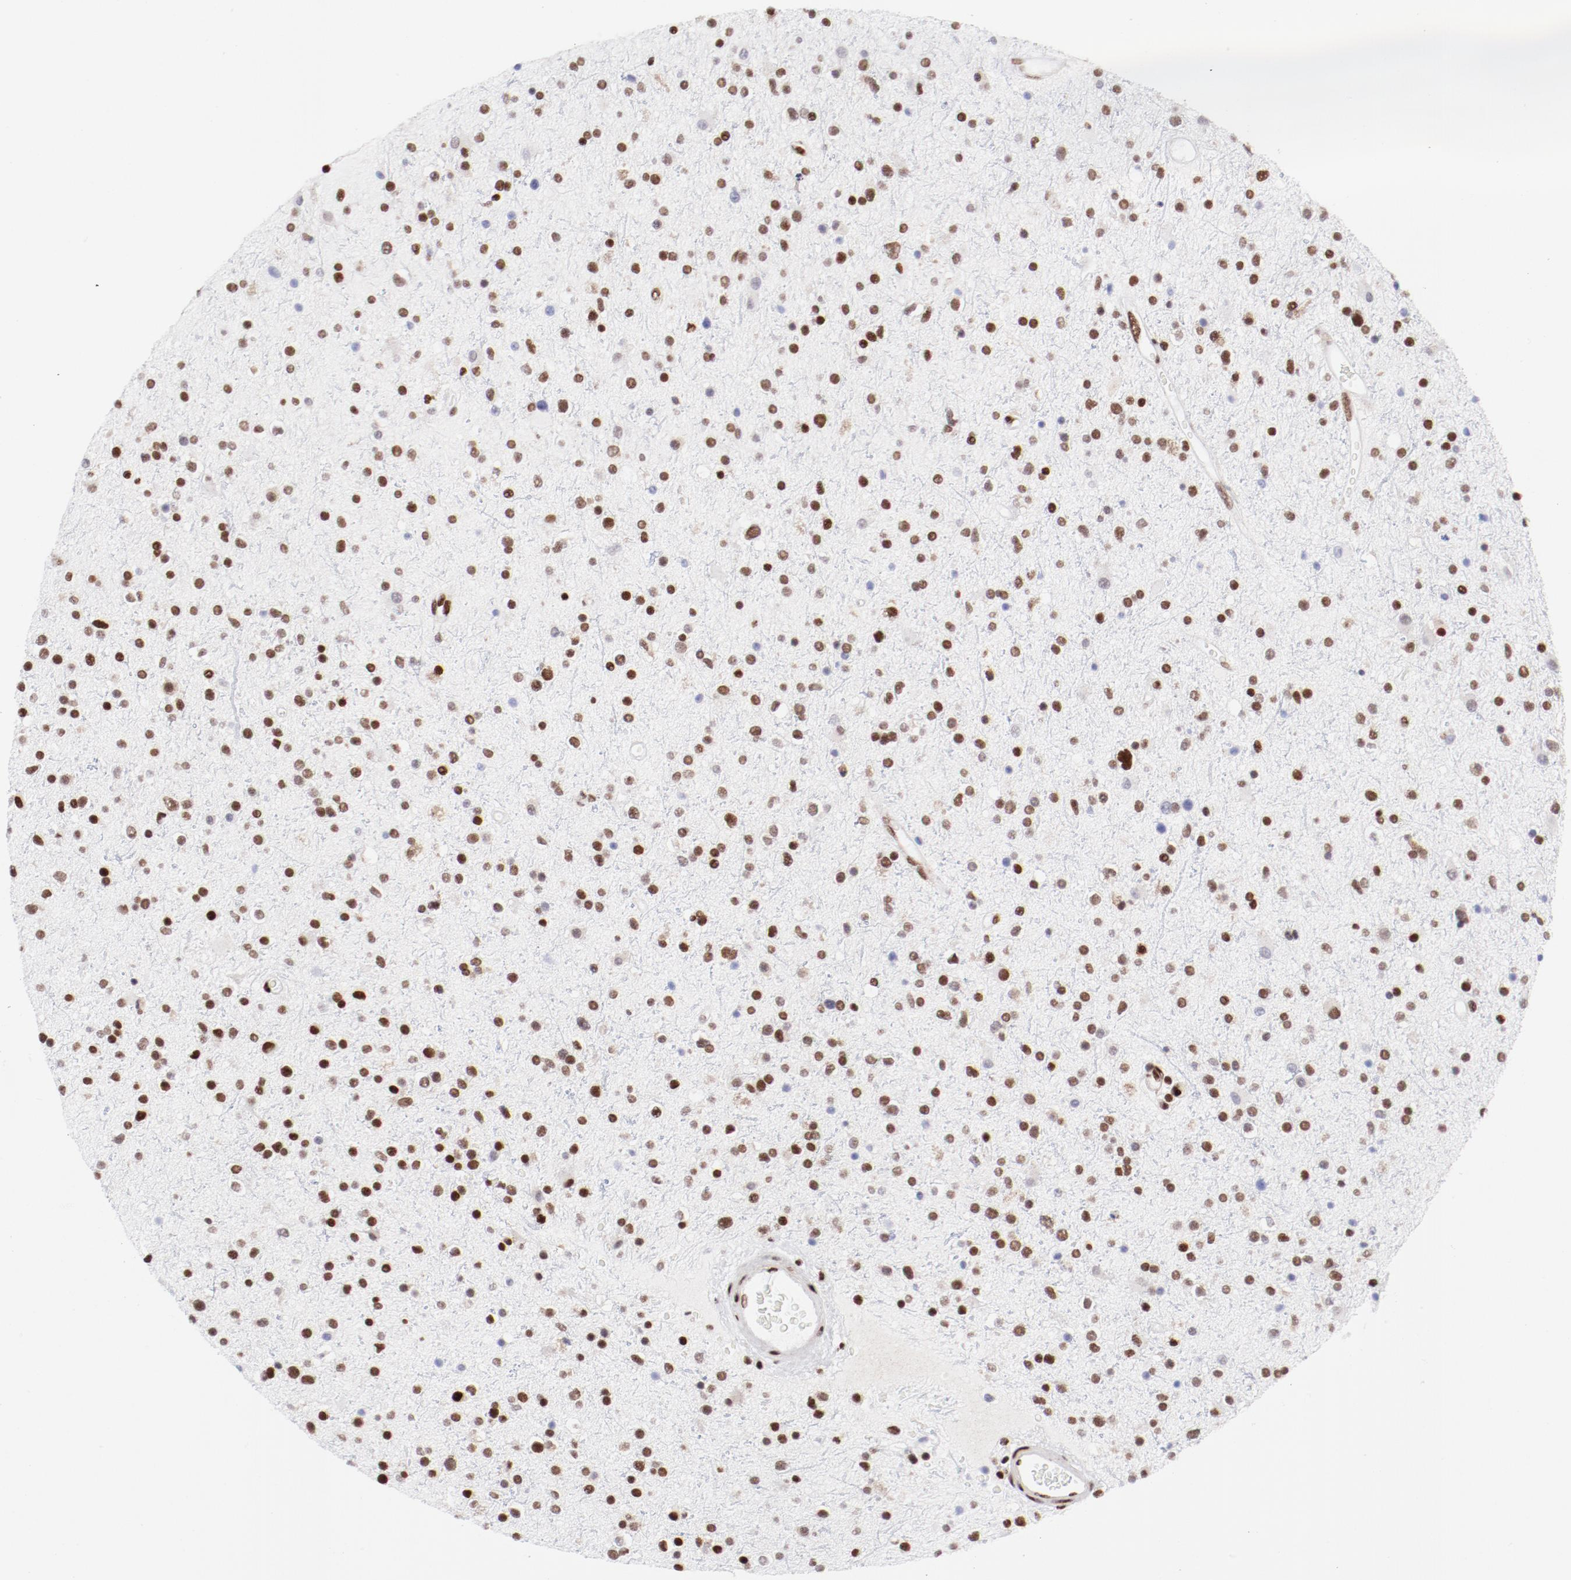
{"staining": {"intensity": "strong", "quantity": ">75%", "location": "nuclear"}, "tissue": "glioma", "cell_type": "Tumor cells", "image_type": "cancer", "snomed": [{"axis": "morphology", "description": "Glioma, malignant, High grade"}, {"axis": "topography", "description": "Brain"}], "caption": "An image of glioma stained for a protein exhibits strong nuclear brown staining in tumor cells. (DAB (3,3'-diaminobenzidine) IHC with brightfield microscopy, high magnification).", "gene": "NFYB", "patient": {"sex": "male", "age": 33}}